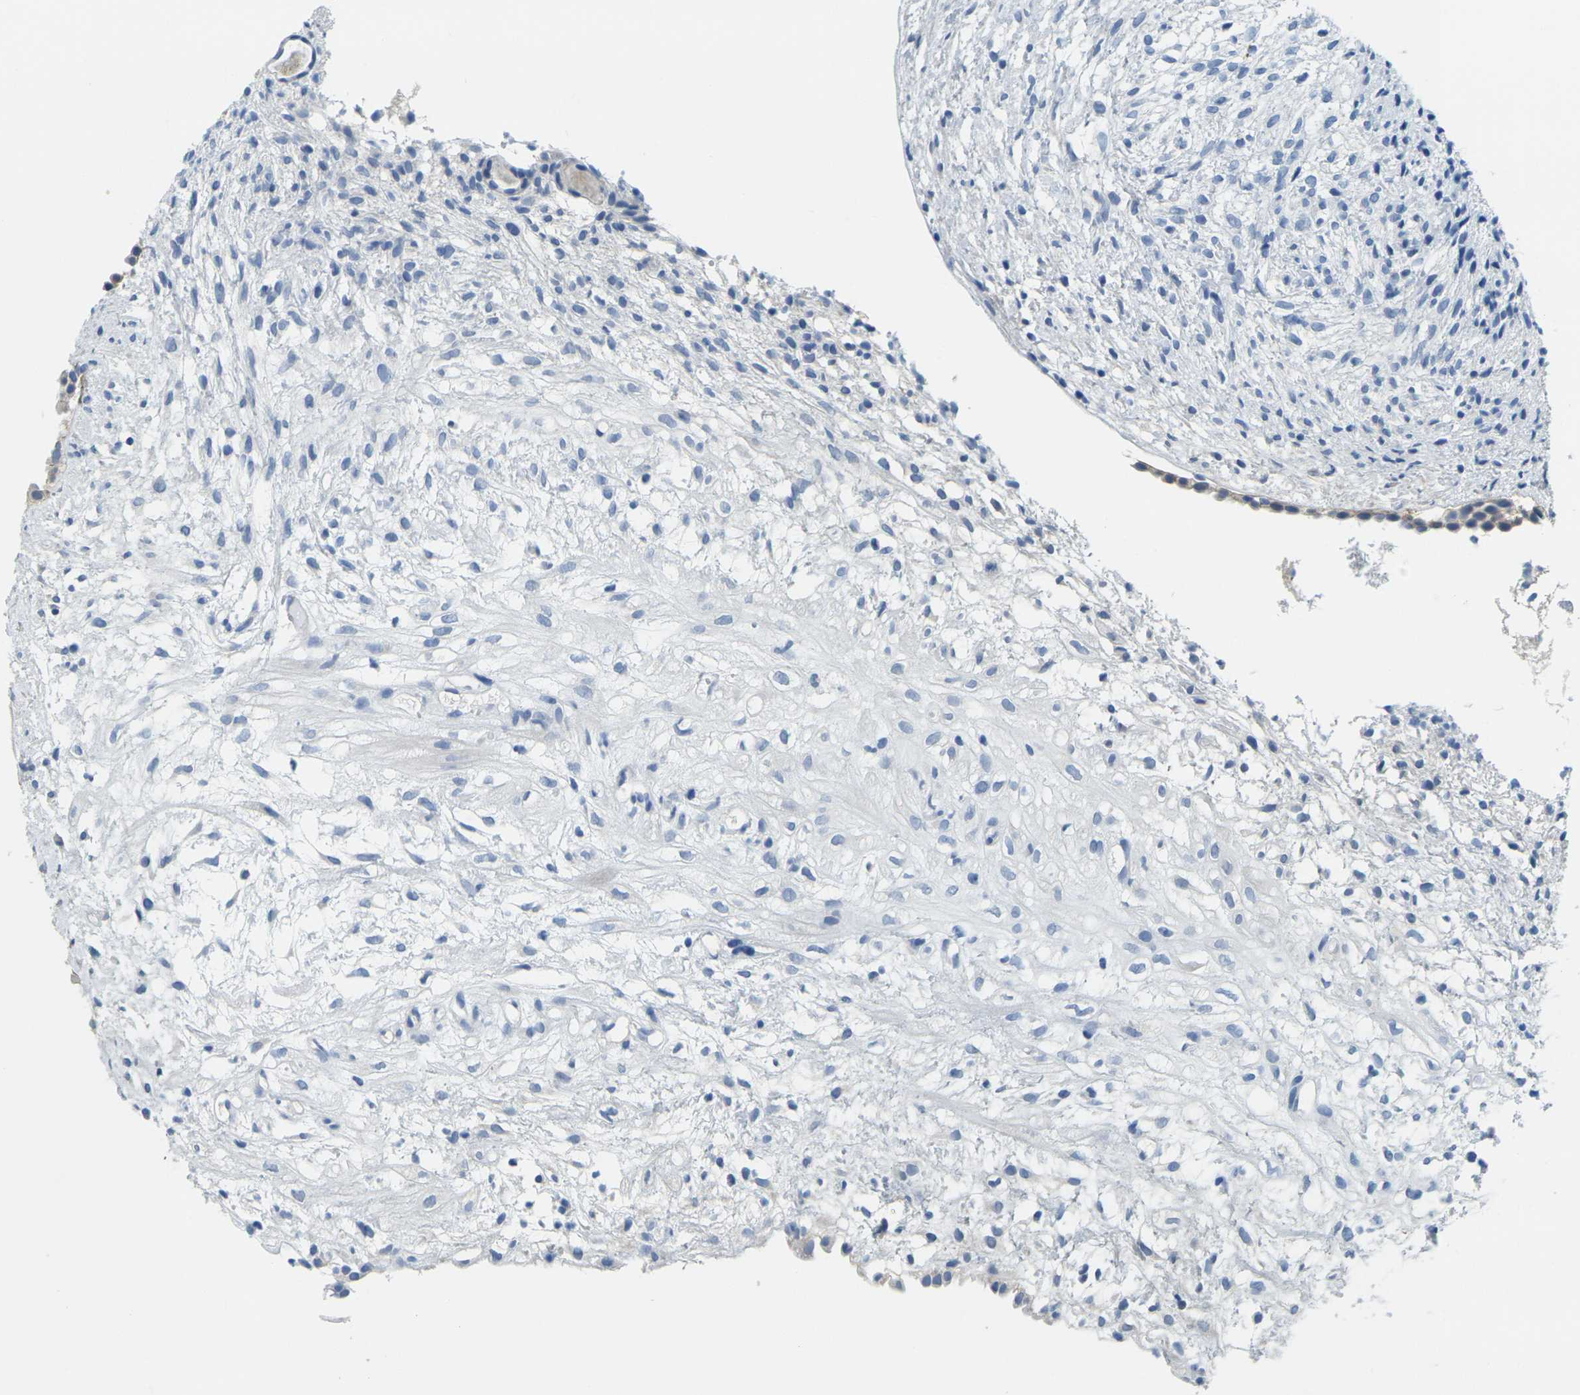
{"staining": {"intensity": "negative", "quantity": "none", "location": "none"}, "tissue": "ovary", "cell_type": "Ovarian stroma cells", "image_type": "normal", "snomed": [{"axis": "morphology", "description": "Normal tissue, NOS"}, {"axis": "morphology", "description": "Cyst, NOS"}, {"axis": "topography", "description": "Ovary"}], "caption": "Ovary stained for a protein using immunohistochemistry (IHC) exhibits no expression ovarian stroma cells.", "gene": "FAM3D", "patient": {"sex": "female", "age": 18}}